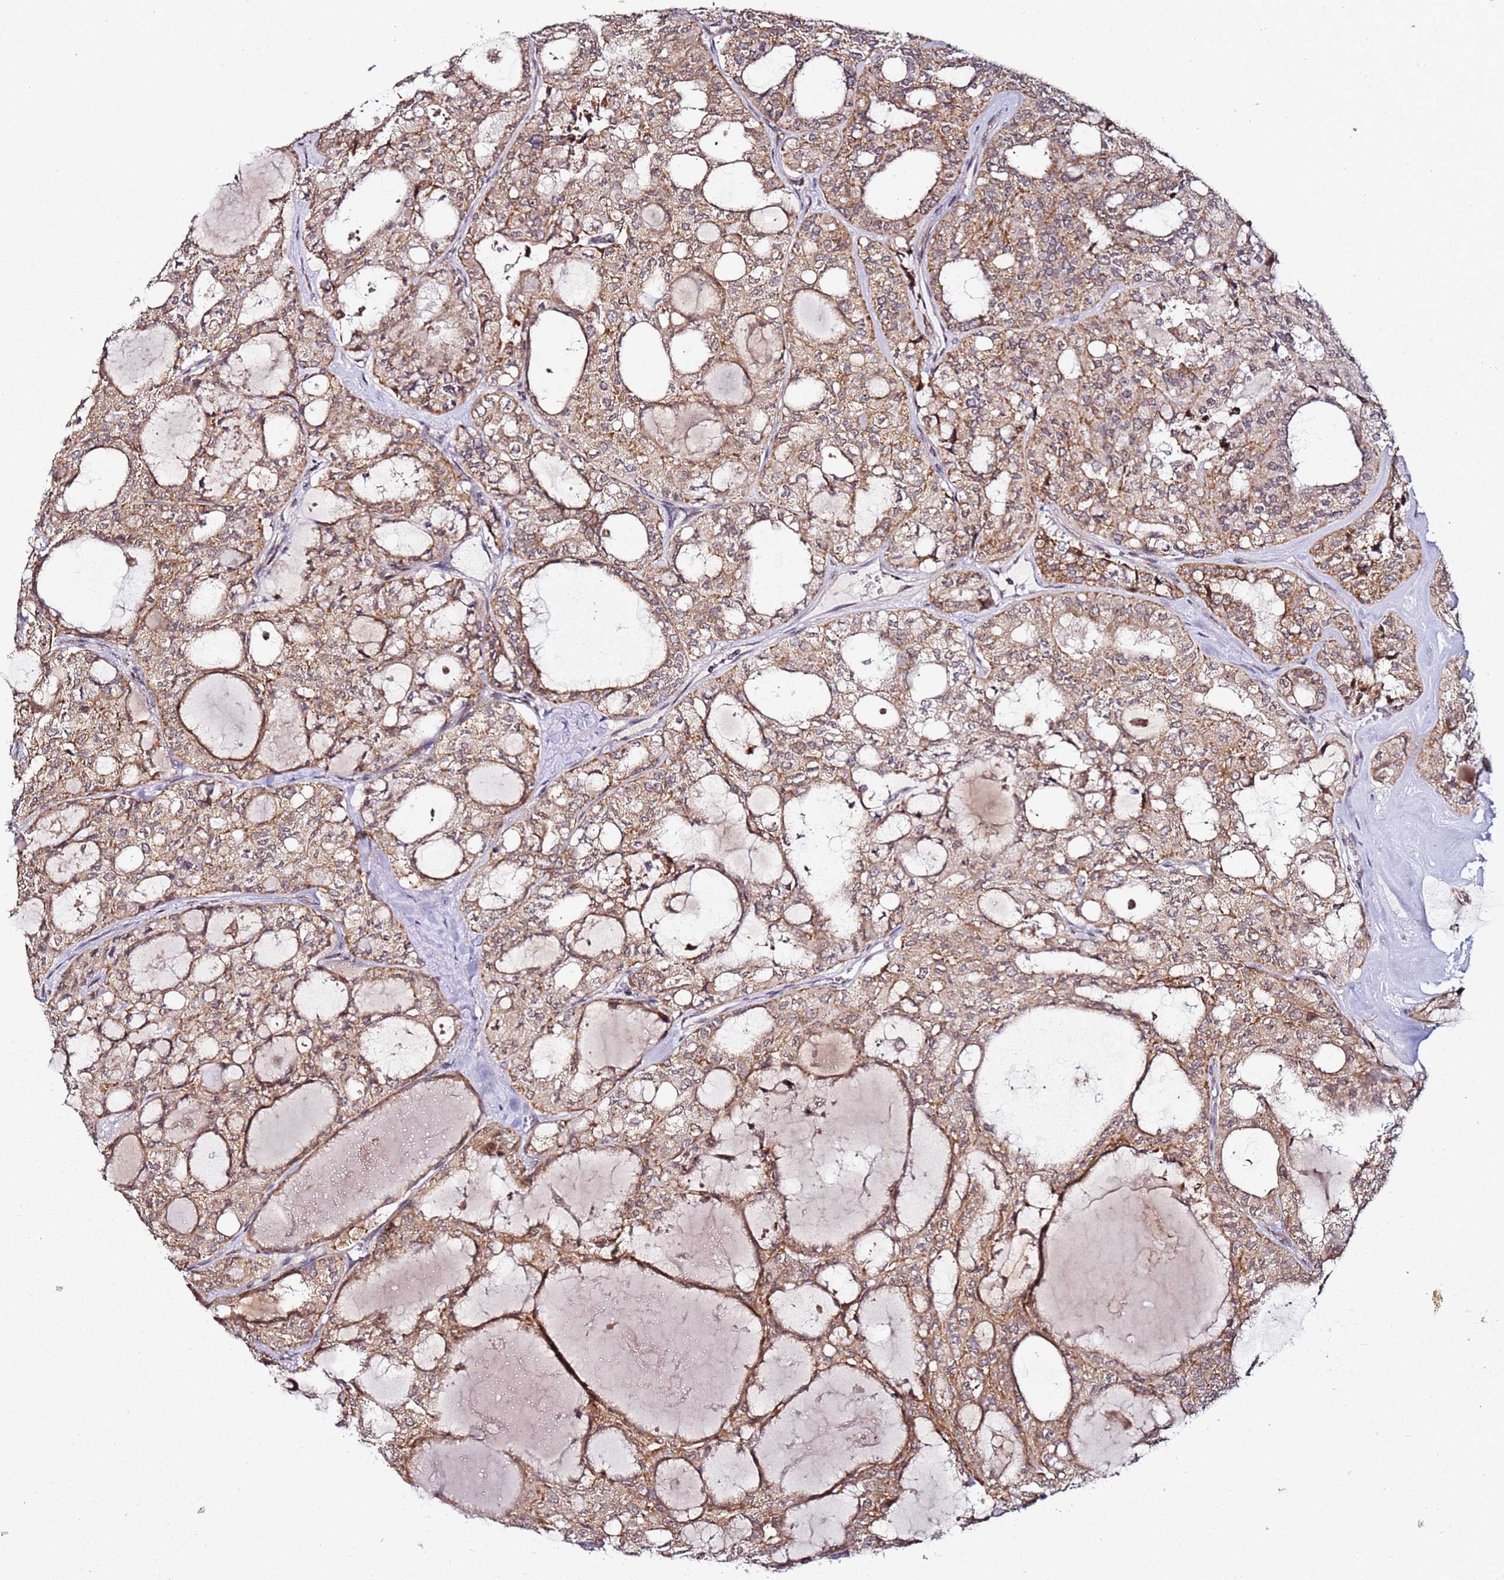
{"staining": {"intensity": "moderate", "quantity": ">75%", "location": "cytoplasmic/membranous"}, "tissue": "thyroid cancer", "cell_type": "Tumor cells", "image_type": "cancer", "snomed": [{"axis": "morphology", "description": "Follicular adenoma carcinoma, NOS"}, {"axis": "topography", "description": "Thyroid gland"}], "caption": "The image shows a brown stain indicating the presence of a protein in the cytoplasmic/membranous of tumor cells in follicular adenoma carcinoma (thyroid).", "gene": "TP53AIP1", "patient": {"sex": "male", "age": 75}}